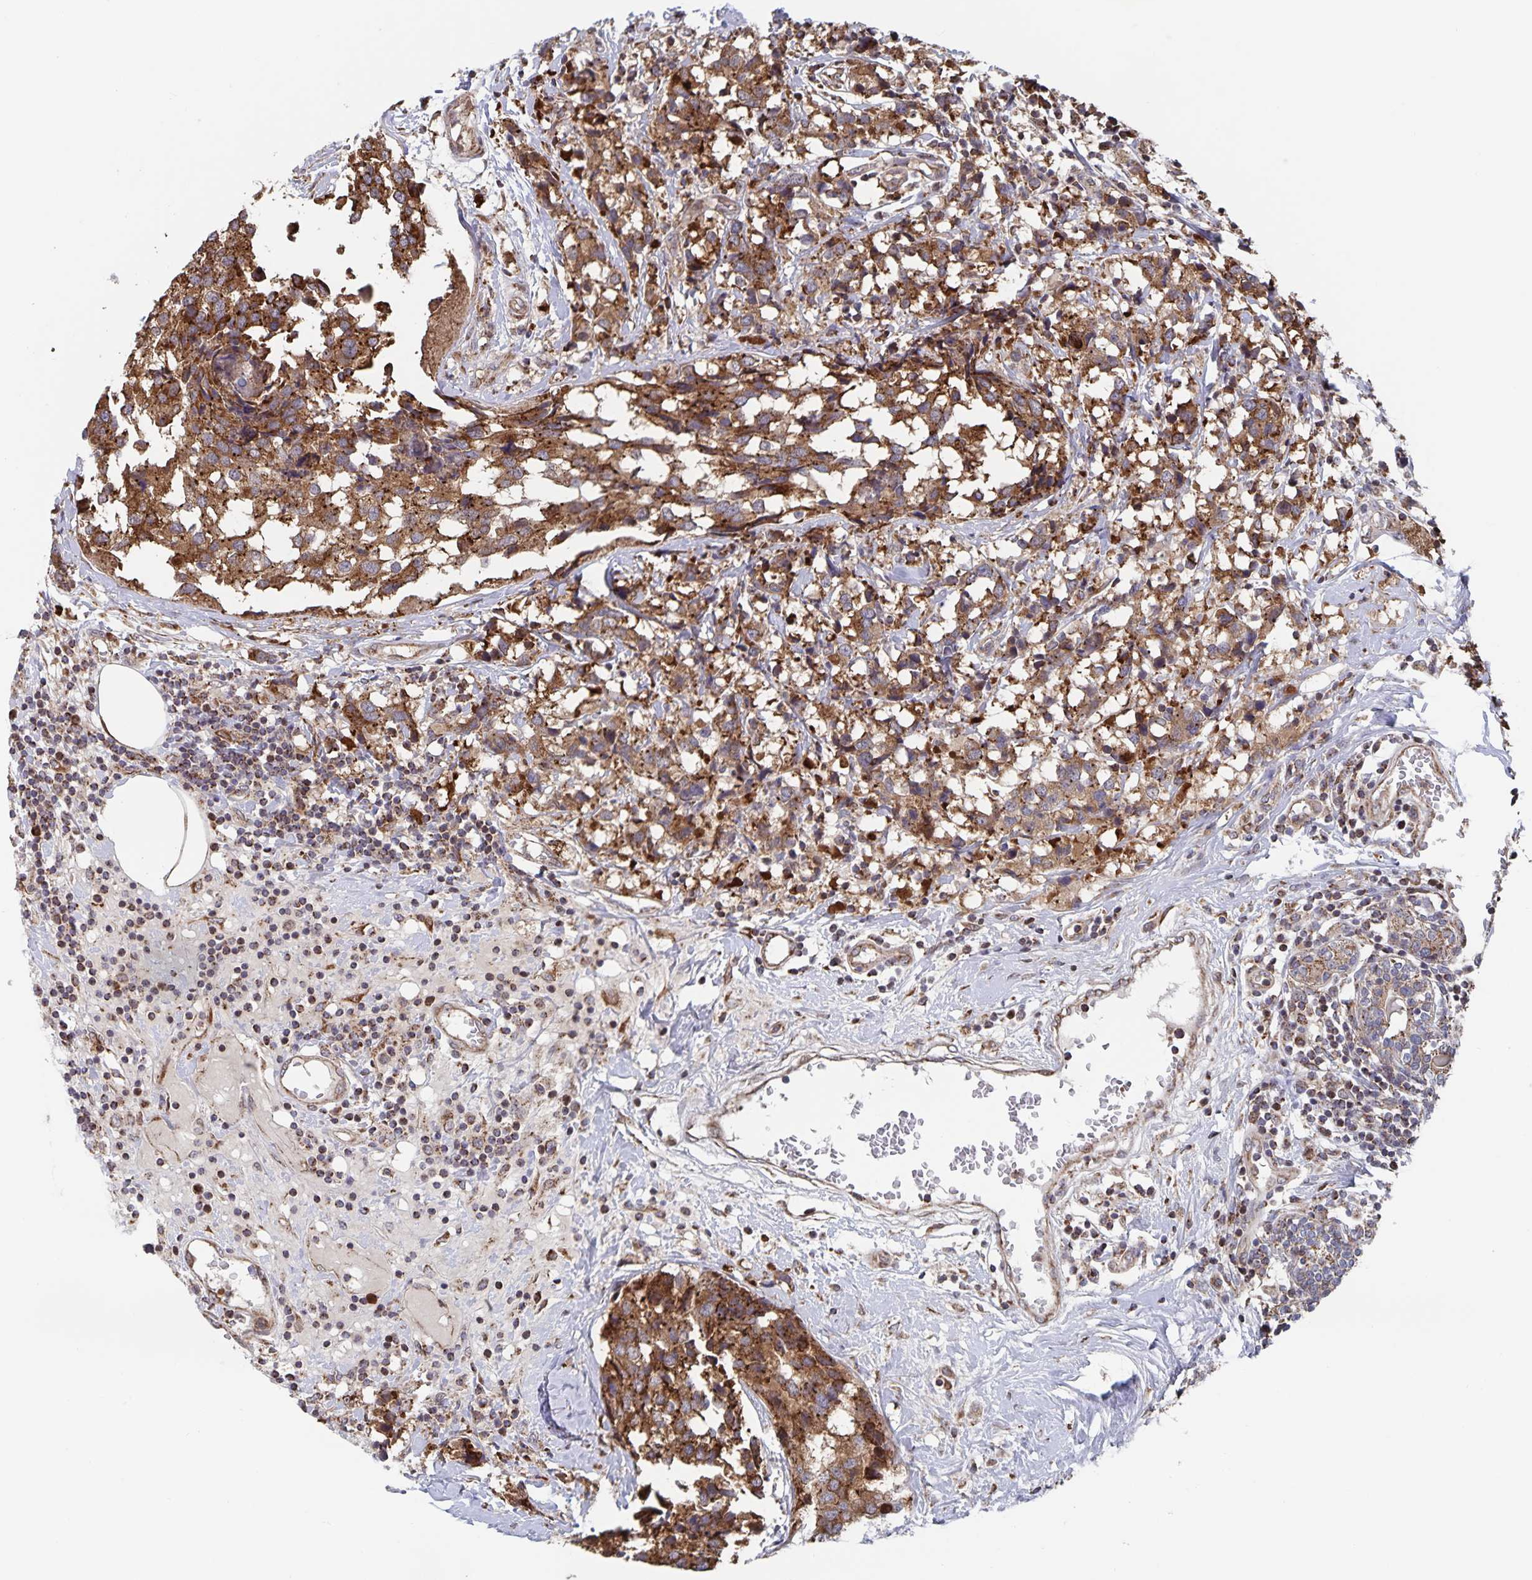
{"staining": {"intensity": "strong", "quantity": ">75%", "location": "cytoplasmic/membranous"}, "tissue": "breast cancer", "cell_type": "Tumor cells", "image_type": "cancer", "snomed": [{"axis": "morphology", "description": "Lobular carcinoma"}, {"axis": "topography", "description": "Breast"}], "caption": "A brown stain labels strong cytoplasmic/membranous staining of a protein in human breast lobular carcinoma tumor cells. The staining is performed using DAB brown chromogen to label protein expression. The nuclei are counter-stained blue using hematoxylin.", "gene": "ACACA", "patient": {"sex": "female", "age": 59}}